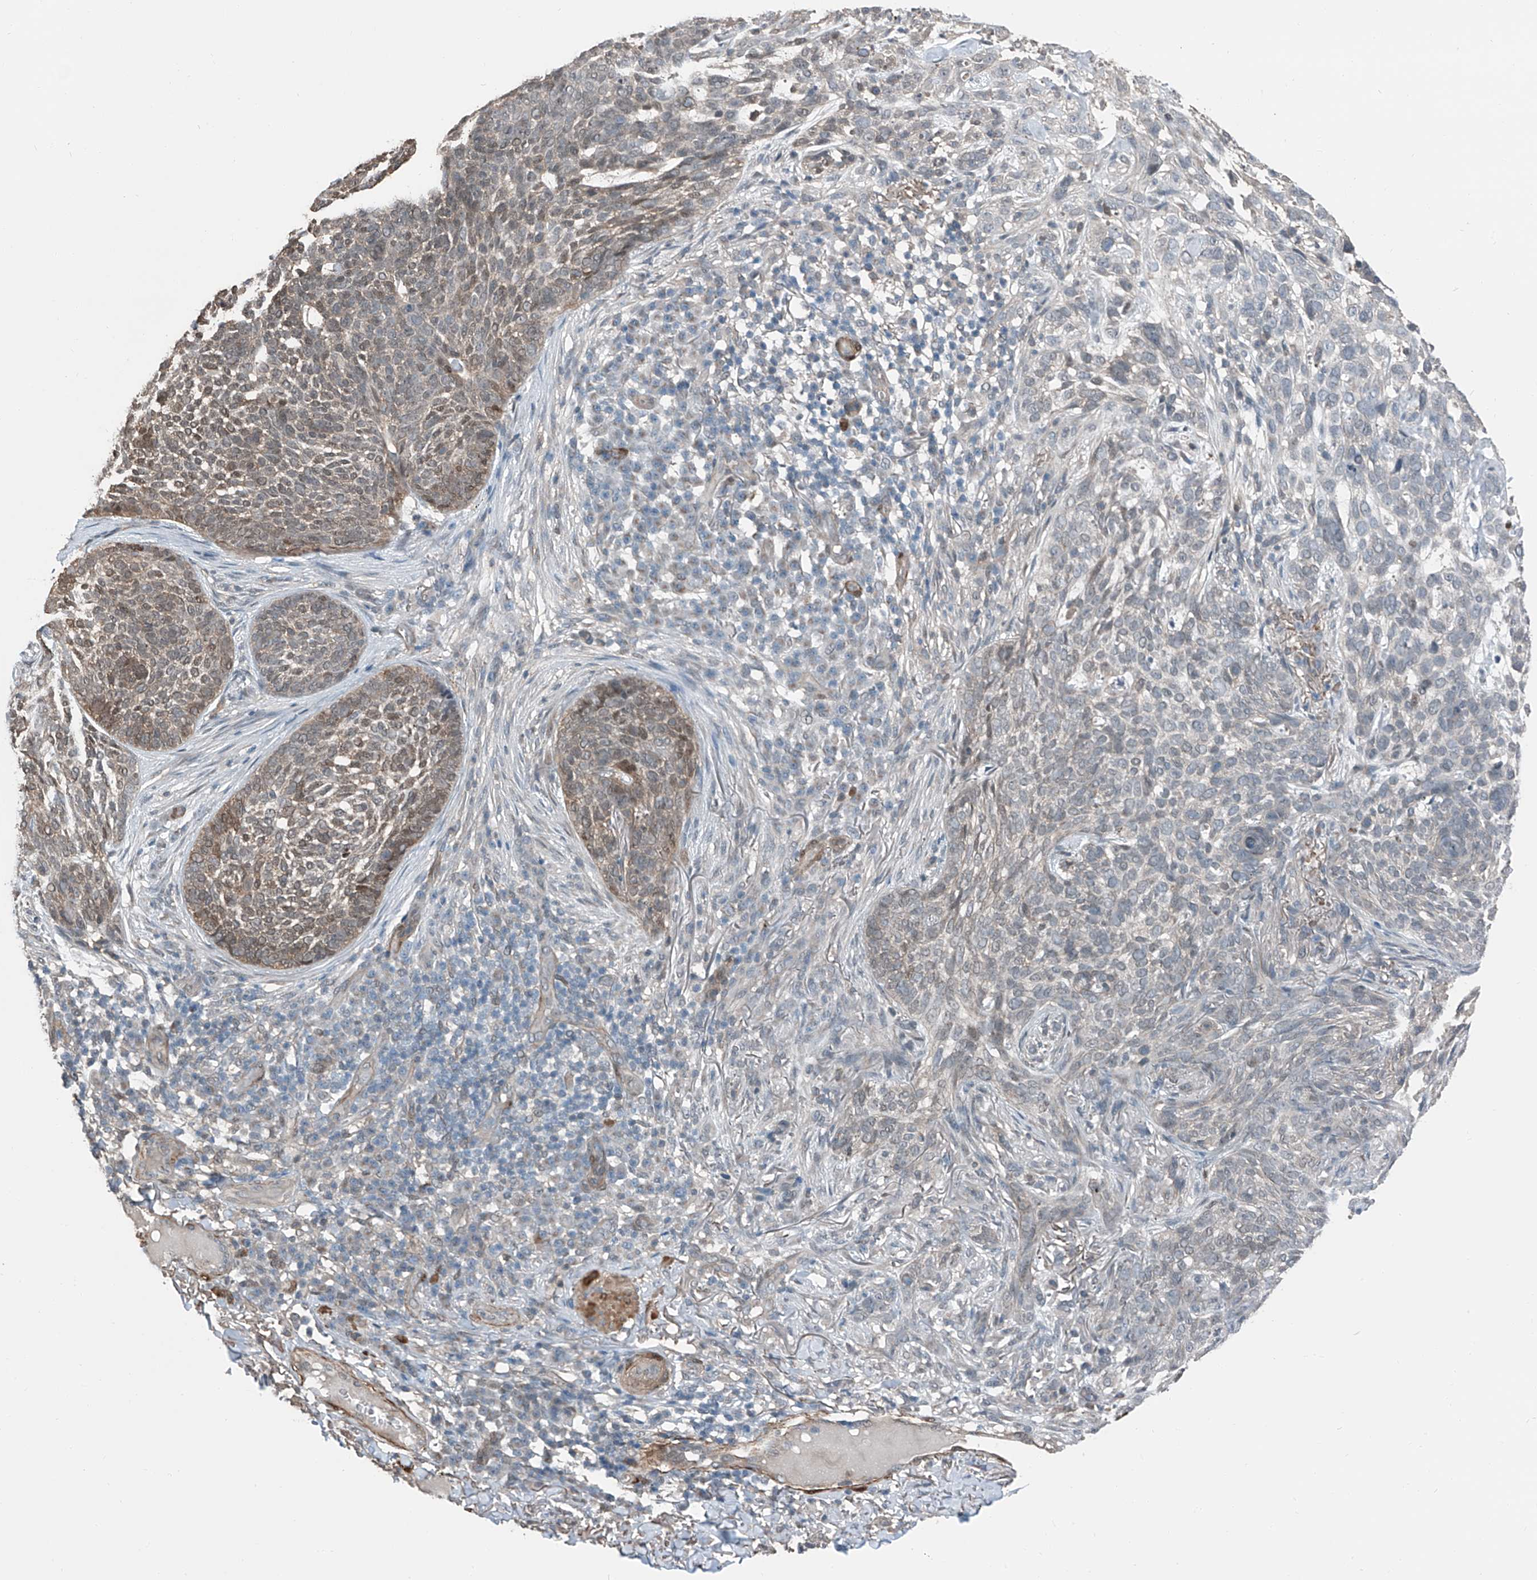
{"staining": {"intensity": "moderate", "quantity": "<25%", "location": "nuclear"}, "tissue": "skin cancer", "cell_type": "Tumor cells", "image_type": "cancer", "snomed": [{"axis": "morphology", "description": "Basal cell carcinoma"}, {"axis": "topography", "description": "Skin"}], "caption": "Immunohistochemistry (DAB) staining of basal cell carcinoma (skin) shows moderate nuclear protein expression in about <25% of tumor cells. Ihc stains the protein of interest in brown and the nuclei are stained blue.", "gene": "HSPA6", "patient": {"sex": "female", "age": 64}}